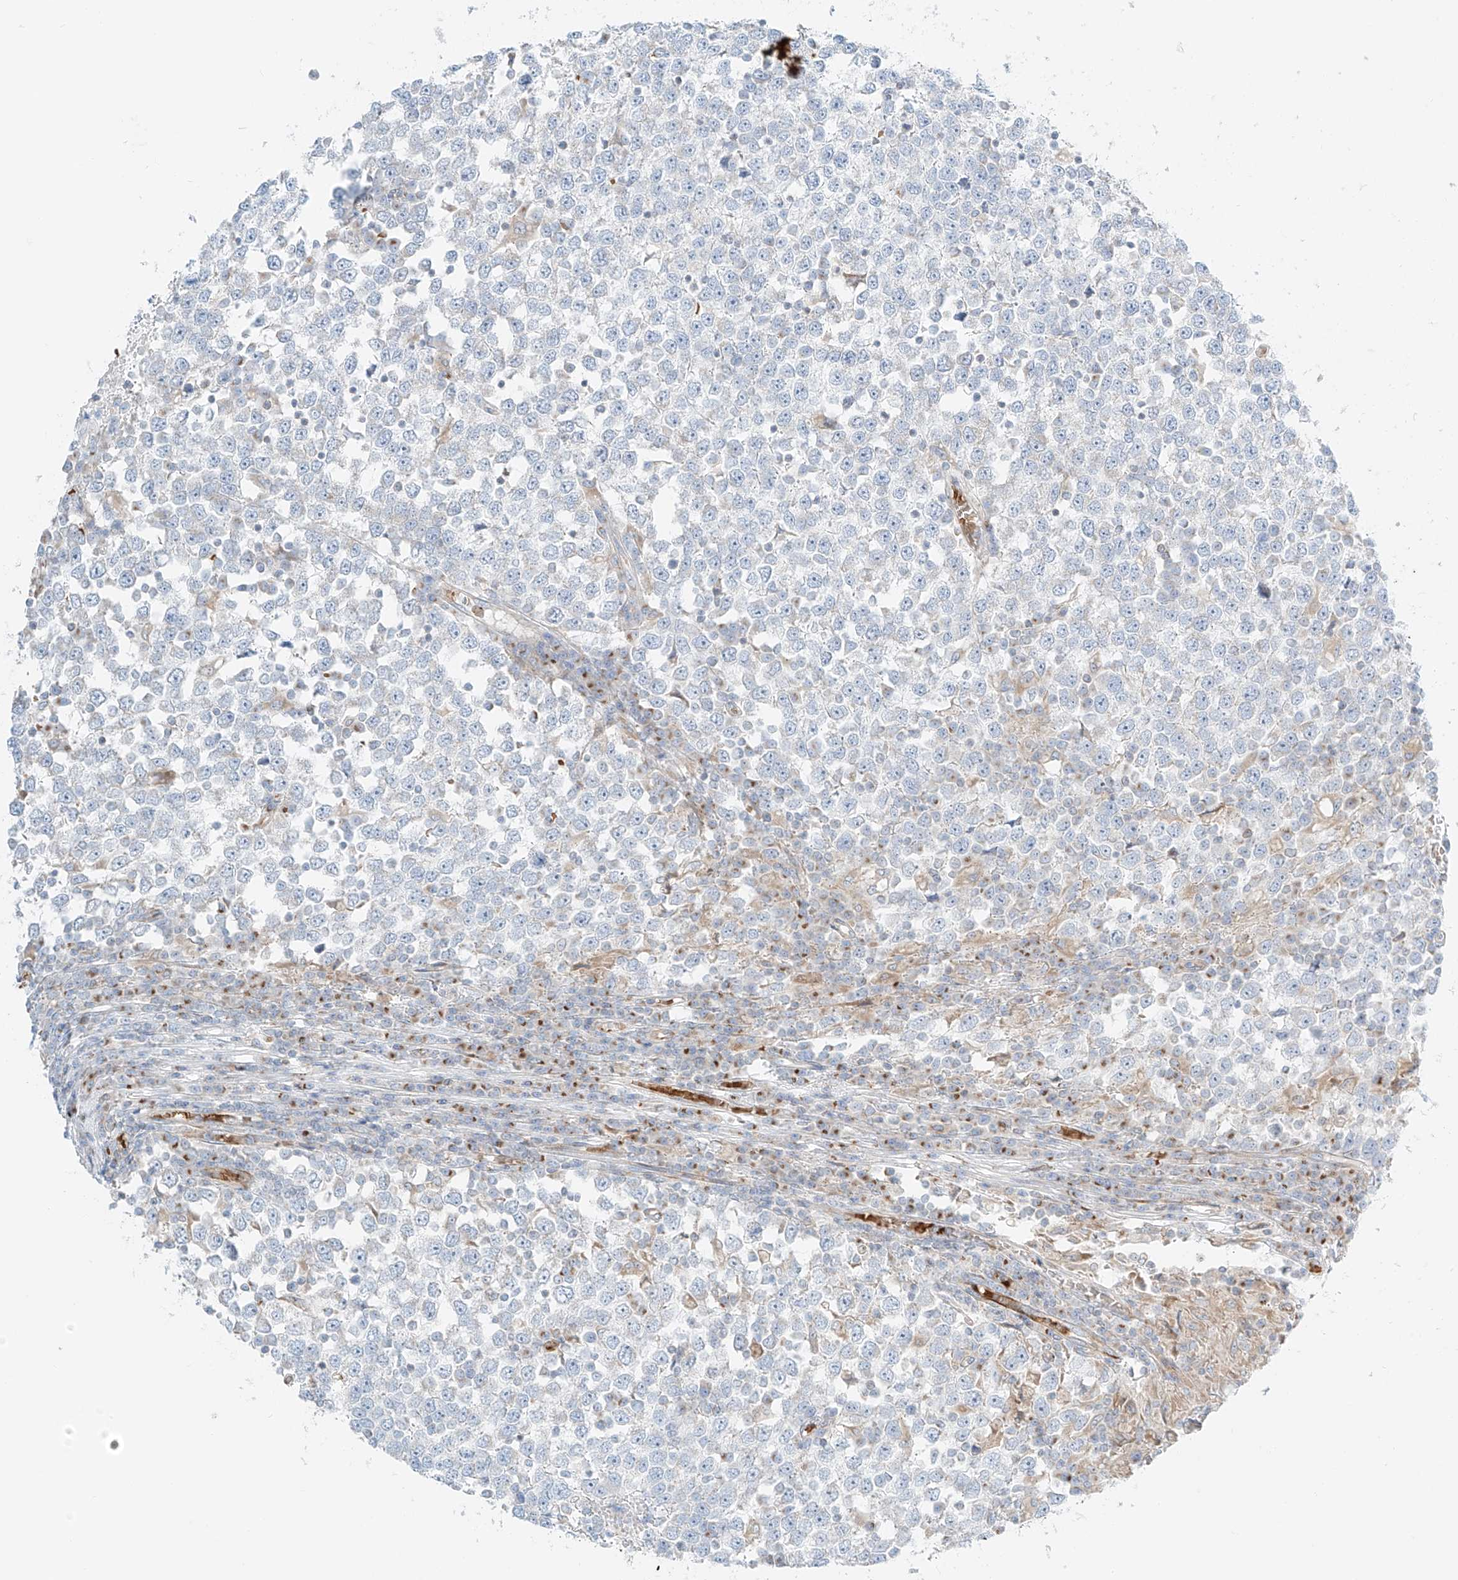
{"staining": {"intensity": "weak", "quantity": "<25%", "location": "cytoplasmic/membranous"}, "tissue": "testis cancer", "cell_type": "Tumor cells", "image_type": "cancer", "snomed": [{"axis": "morphology", "description": "Seminoma, NOS"}, {"axis": "topography", "description": "Testis"}], "caption": "Tumor cells are negative for protein expression in human testis cancer. (Stains: DAB immunohistochemistry (IHC) with hematoxylin counter stain, Microscopy: brightfield microscopy at high magnification).", "gene": "EIPR1", "patient": {"sex": "male", "age": 65}}